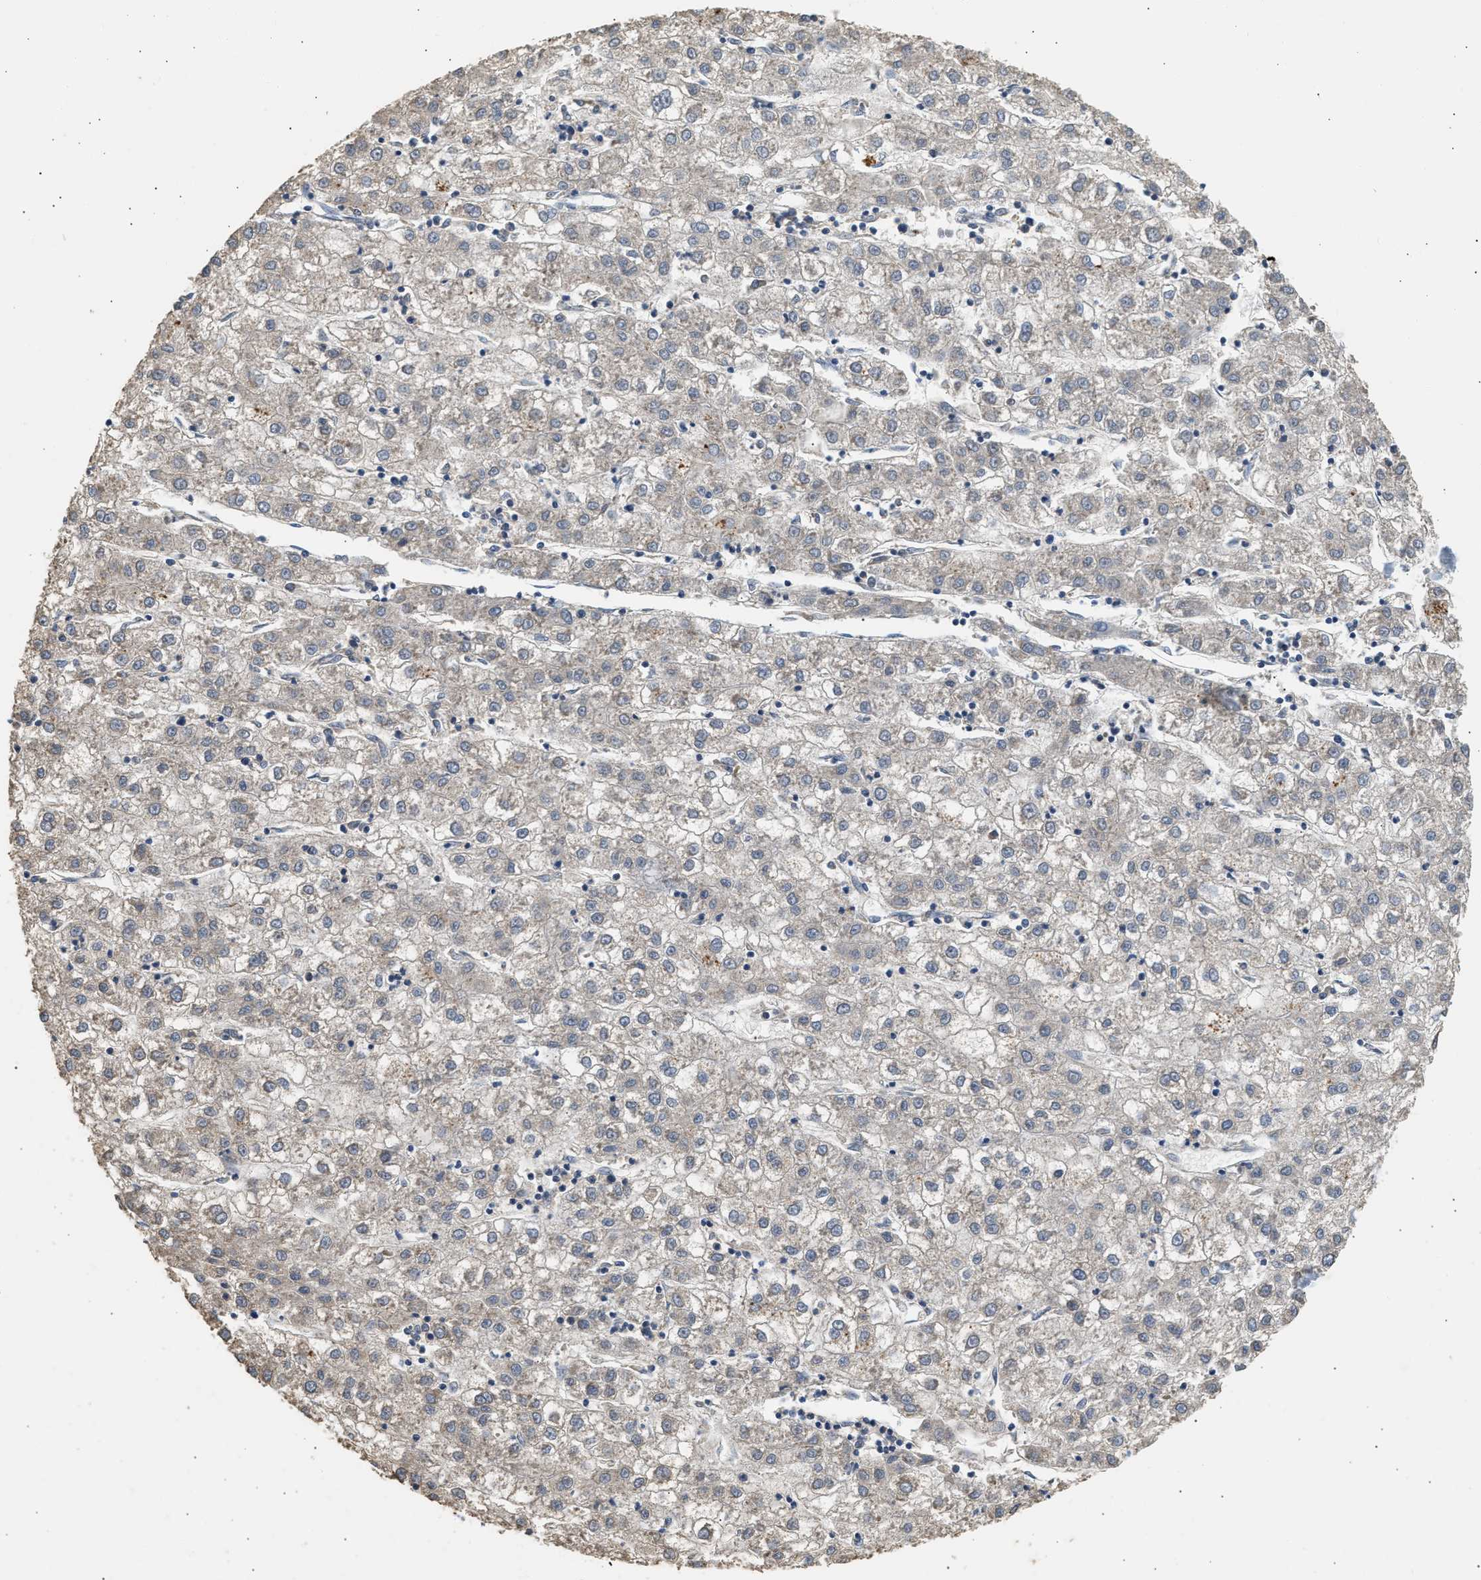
{"staining": {"intensity": "weak", "quantity": "<25%", "location": "cytoplasmic/membranous"}, "tissue": "liver cancer", "cell_type": "Tumor cells", "image_type": "cancer", "snomed": [{"axis": "morphology", "description": "Carcinoma, Hepatocellular, NOS"}, {"axis": "topography", "description": "Liver"}], "caption": "An image of human hepatocellular carcinoma (liver) is negative for staining in tumor cells.", "gene": "WDR31", "patient": {"sex": "male", "age": 72}}